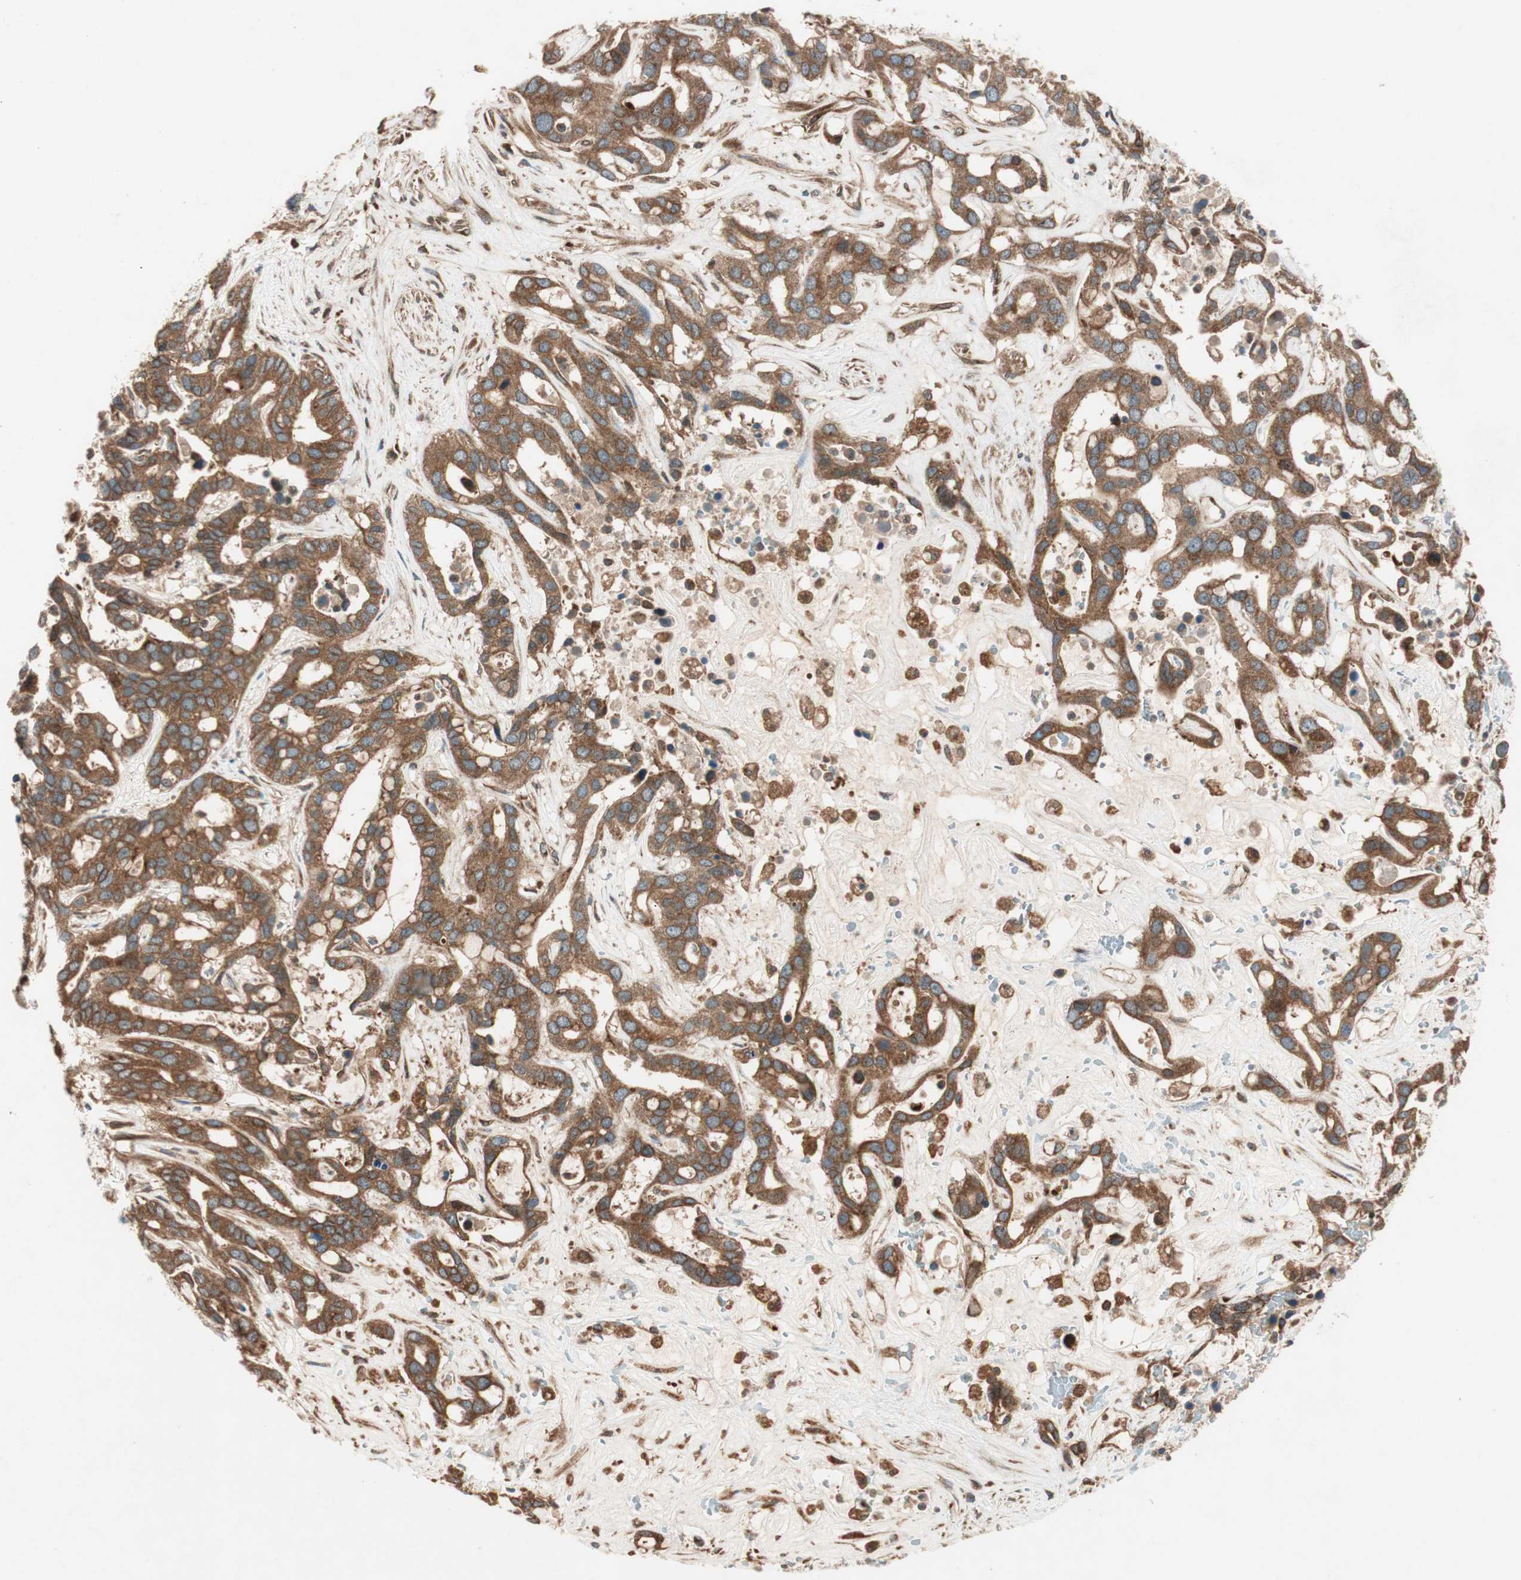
{"staining": {"intensity": "strong", "quantity": ">75%", "location": "cytoplasmic/membranous"}, "tissue": "liver cancer", "cell_type": "Tumor cells", "image_type": "cancer", "snomed": [{"axis": "morphology", "description": "Cholangiocarcinoma"}, {"axis": "topography", "description": "Liver"}], "caption": "IHC staining of liver cancer (cholangiocarcinoma), which demonstrates high levels of strong cytoplasmic/membranous staining in approximately >75% of tumor cells indicating strong cytoplasmic/membranous protein expression. The staining was performed using DAB (brown) for protein detection and nuclei were counterstained in hematoxylin (blue).", "gene": "RAB5A", "patient": {"sex": "female", "age": 65}}